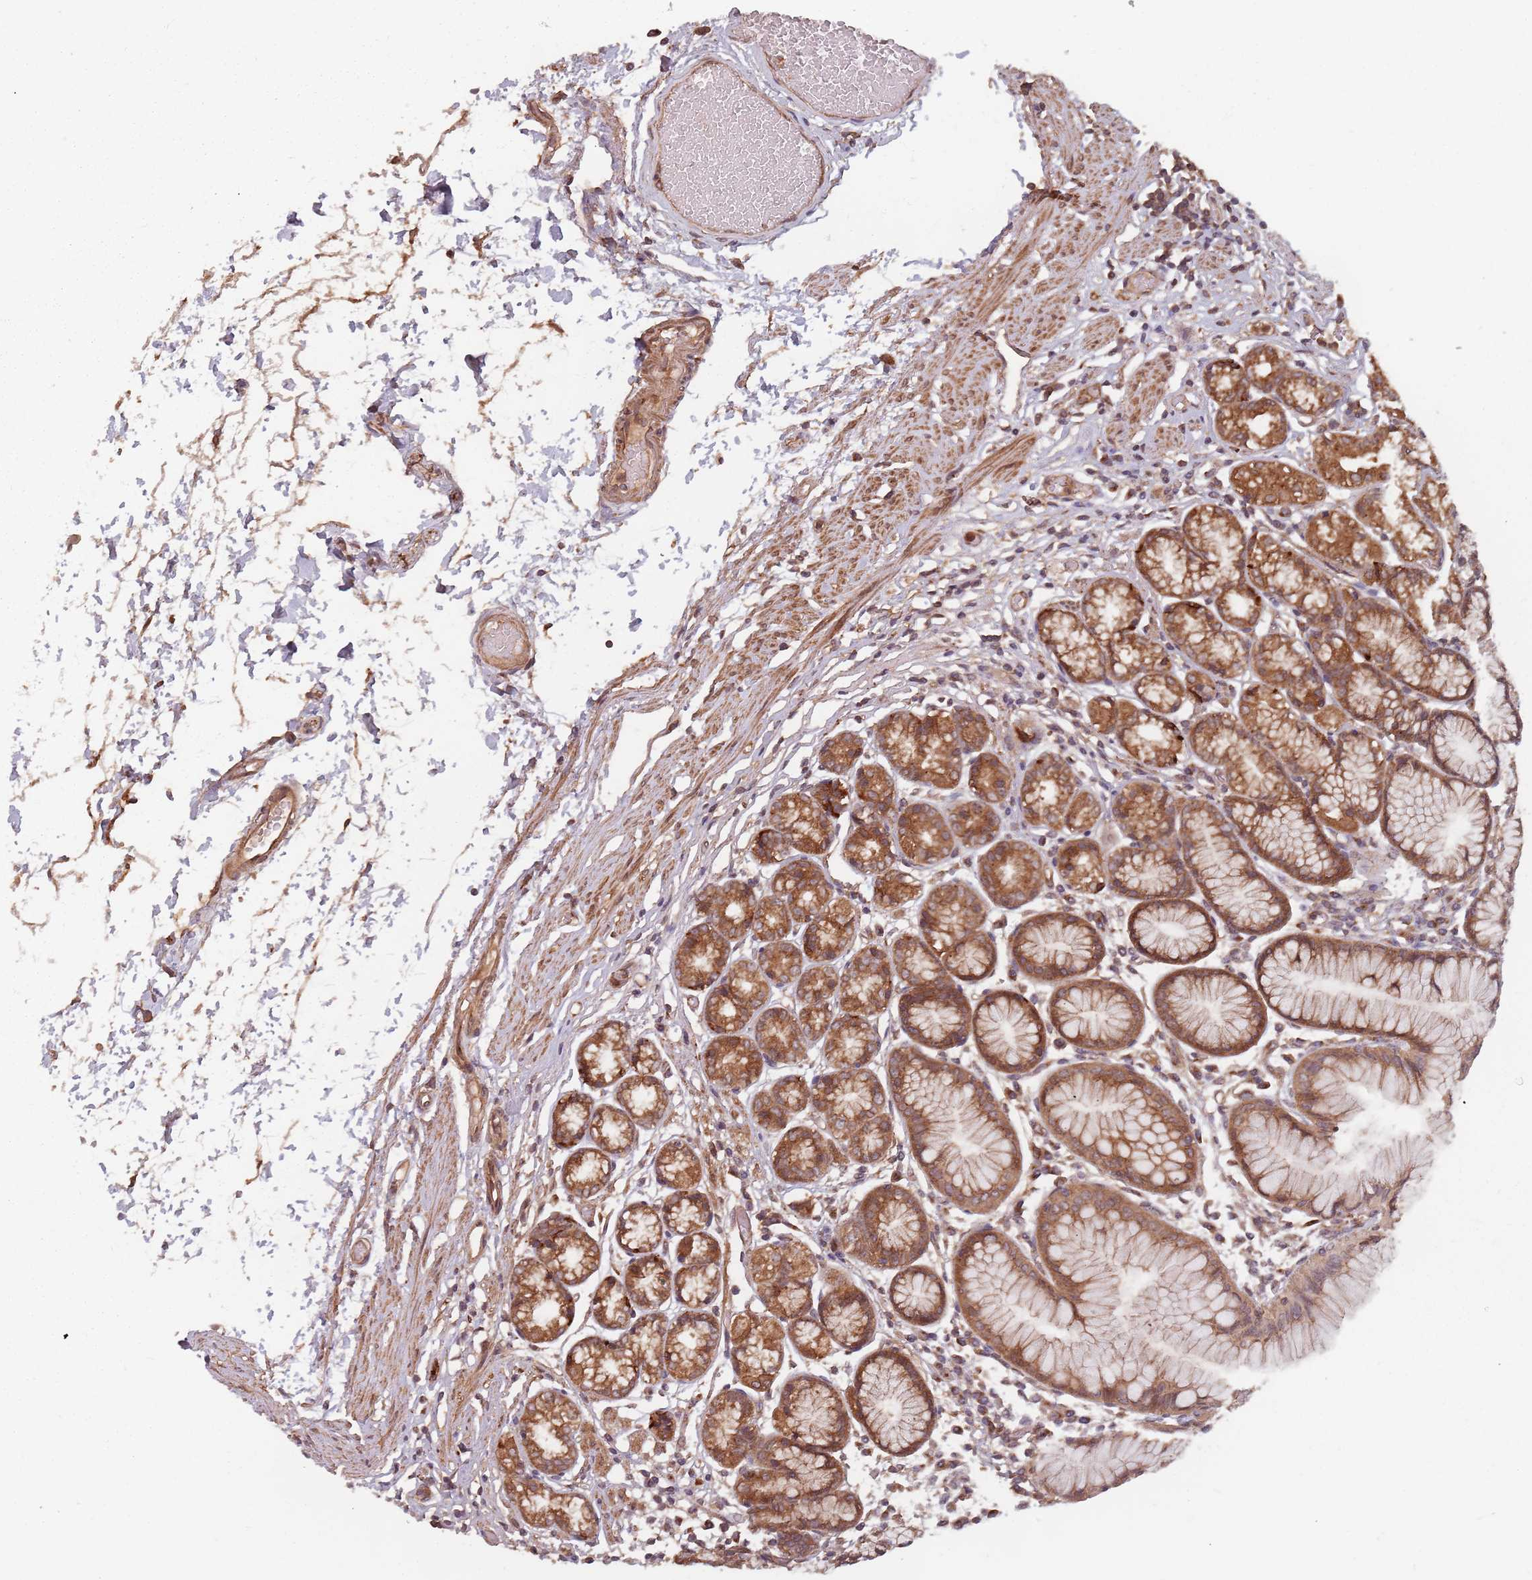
{"staining": {"intensity": "moderate", "quantity": ">75%", "location": "cytoplasmic/membranous"}, "tissue": "stomach", "cell_type": "Glandular cells", "image_type": "normal", "snomed": [{"axis": "morphology", "description": "Normal tissue, NOS"}, {"axis": "topography", "description": "Stomach"}], "caption": "The photomicrograph displays staining of normal stomach, revealing moderate cytoplasmic/membranous protein positivity (brown color) within glandular cells.", "gene": "C3orf14", "patient": {"sex": "female", "age": 57}}